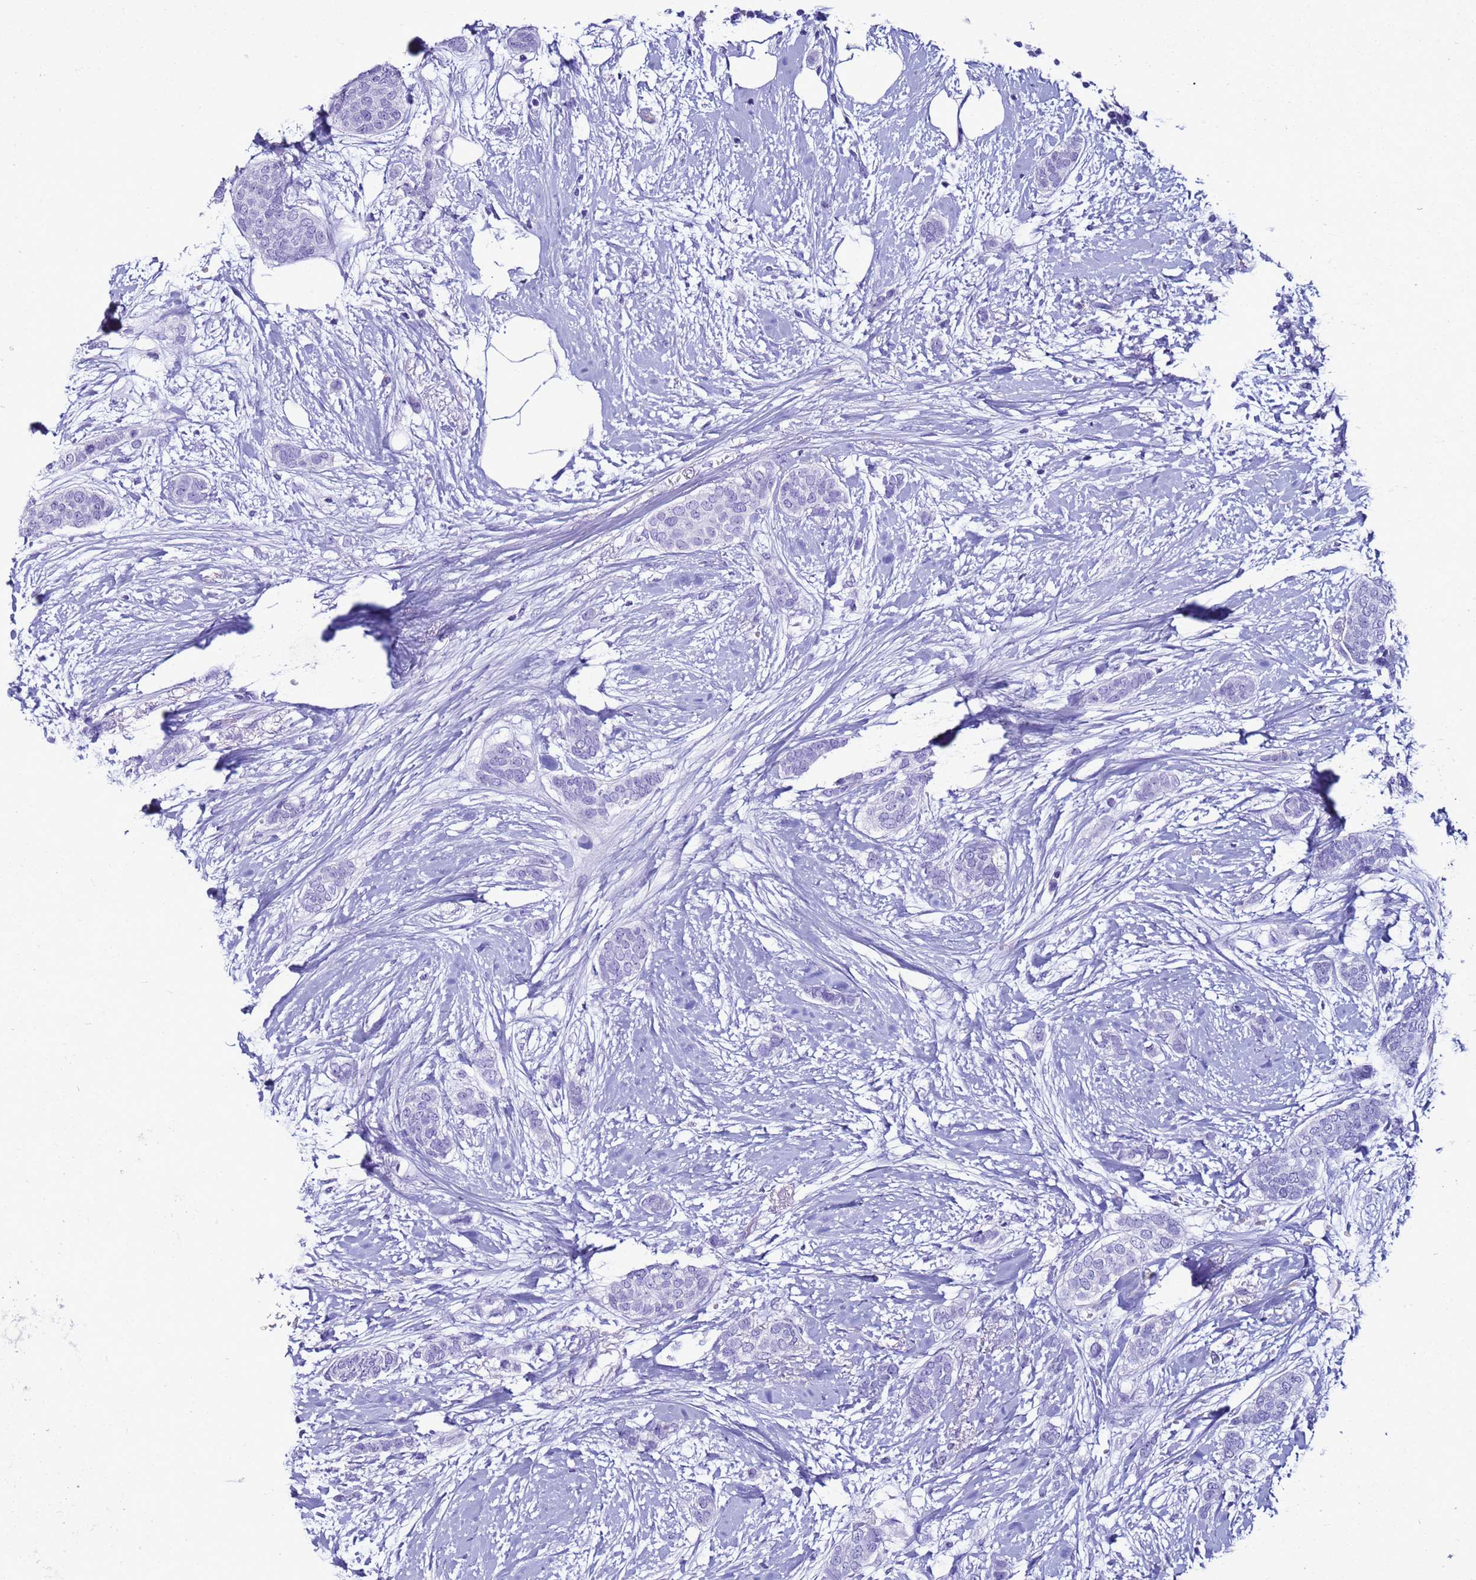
{"staining": {"intensity": "negative", "quantity": "none", "location": "none"}, "tissue": "breast cancer", "cell_type": "Tumor cells", "image_type": "cancer", "snomed": [{"axis": "morphology", "description": "Duct carcinoma"}, {"axis": "topography", "description": "Breast"}], "caption": "Breast intraductal carcinoma was stained to show a protein in brown. There is no significant staining in tumor cells.", "gene": "LCMT1", "patient": {"sex": "female", "age": 72}}